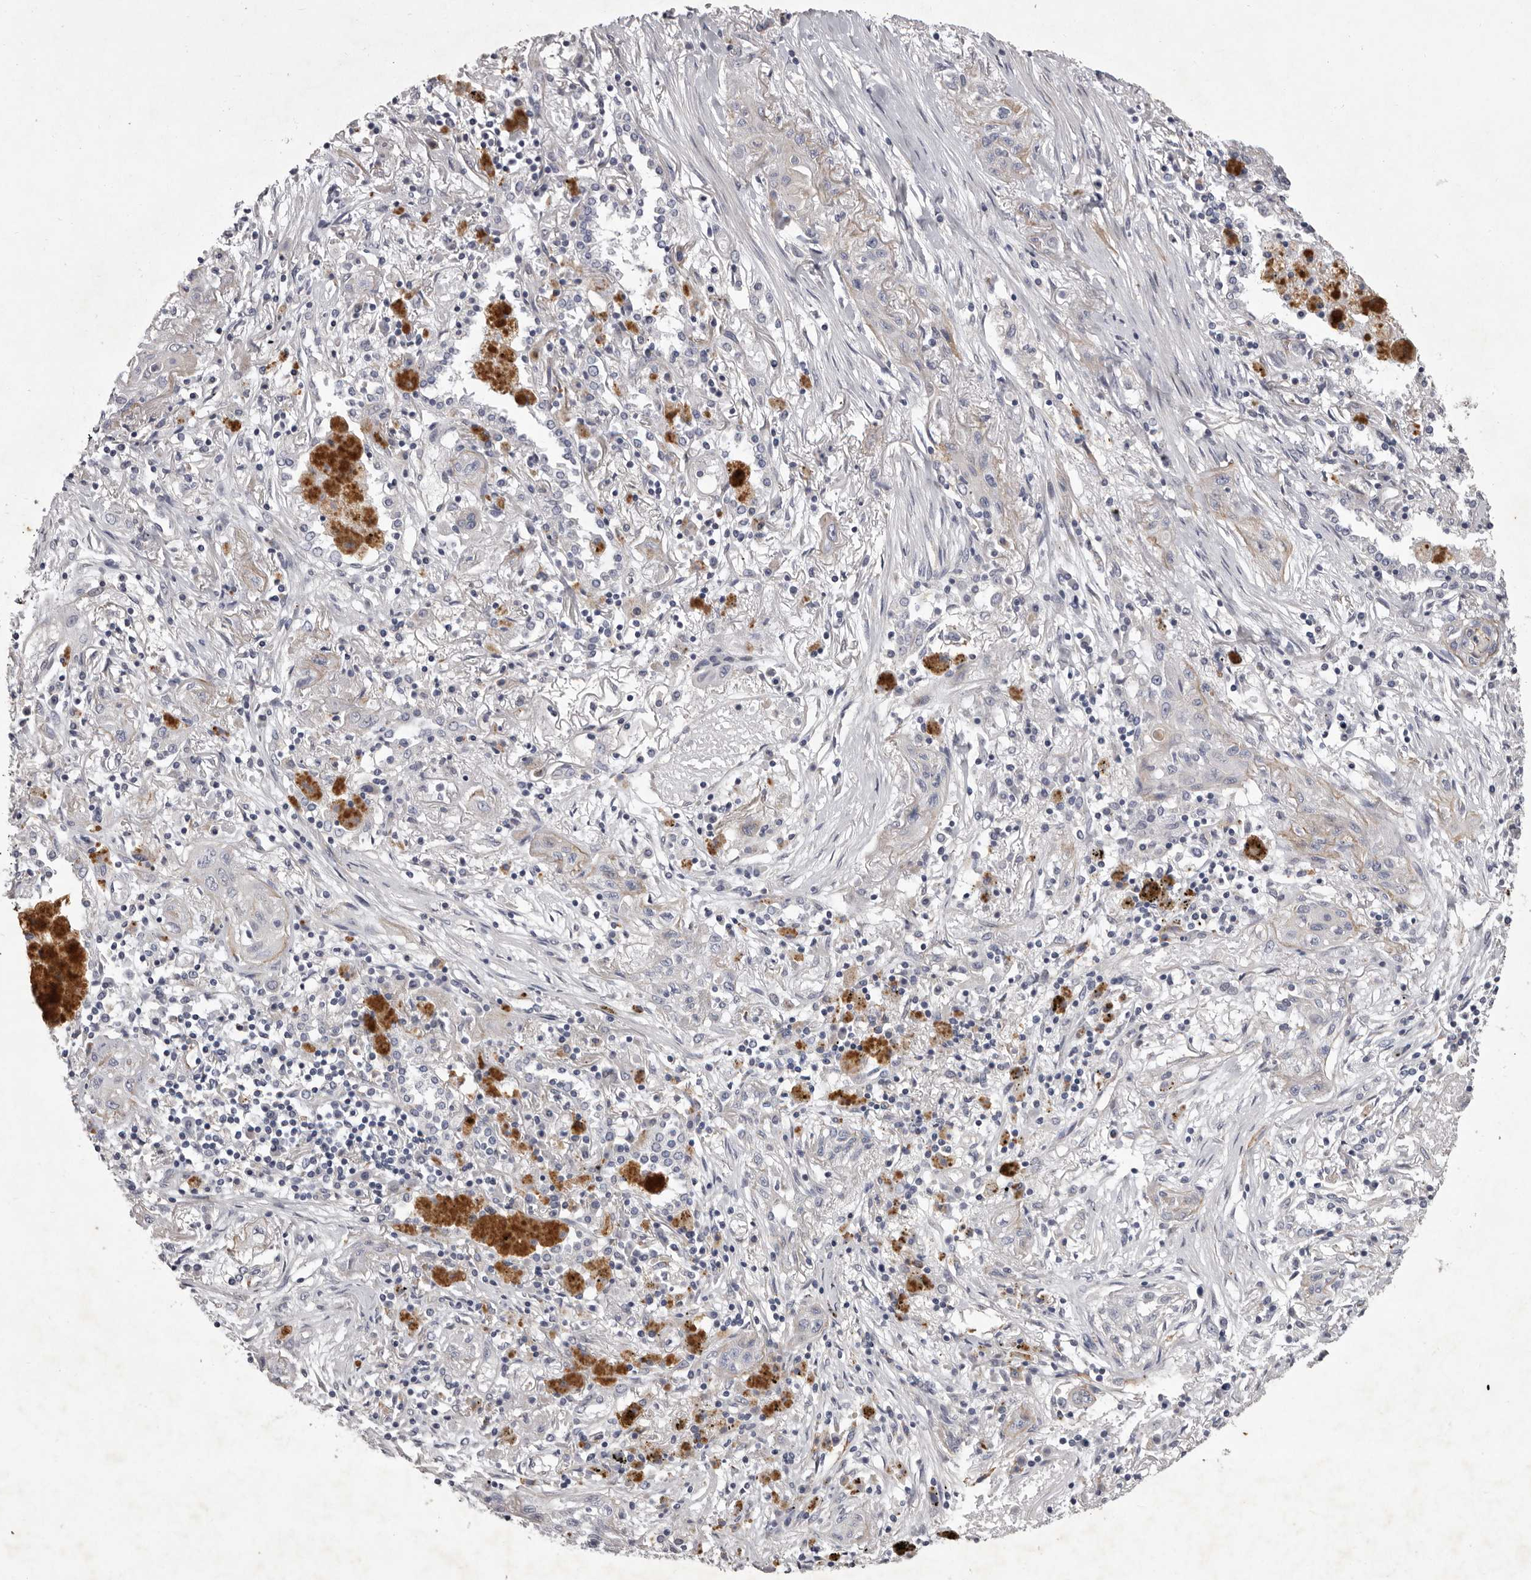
{"staining": {"intensity": "negative", "quantity": "none", "location": "none"}, "tissue": "lung cancer", "cell_type": "Tumor cells", "image_type": "cancer", "snomed": [{"axis": "morphology", "description": "Squamous cell carcinoma, NOS"}, {"axis": "topography", "description": "Lung"}], "caption": "A high-resolution micrograph shows immunohistochemistry staining of lung squamous cell carcinoma, which shows no significant expression in tumor cells.", "gene": "NKAIN4", "patient": {"sex": "female", "age": 47}}